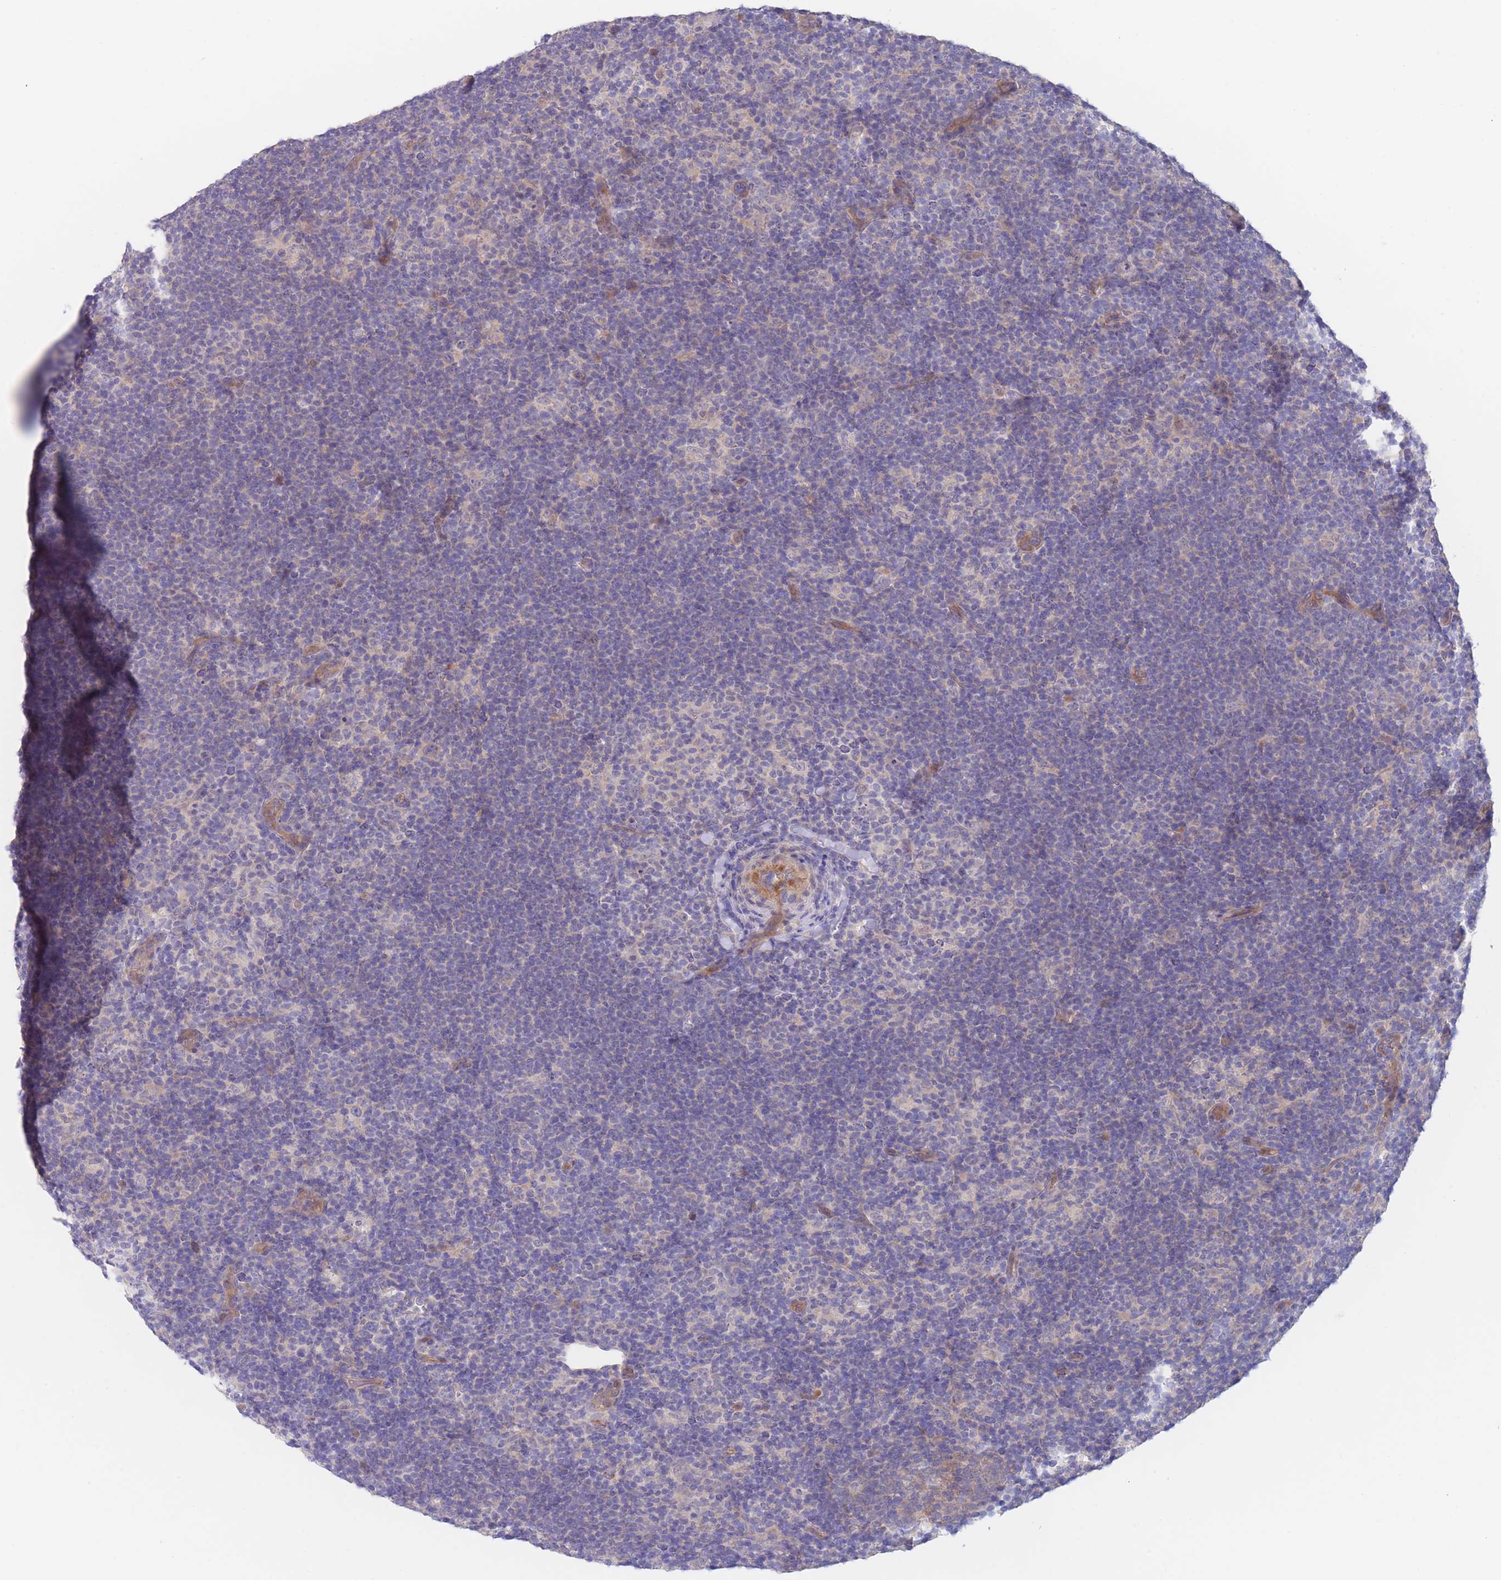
{"staining": {"intensity": "negative", "quantity": "none", "location": "none"}, "tissue": "lymphoma", "cell_type": "Tumor cells", "image_type": "cancer", "snomed": [{"axis": "morphology", "description": "Hodgkin's disease, NOS"}, {"axis": "topography", "description": "Lymph node"}], "caption": "Immunohistochemistry of Hodgkin's disease displays no expression in tumor cells.", "gene": "ZNF281", "patient": {"sex": "female", "age": 57}}